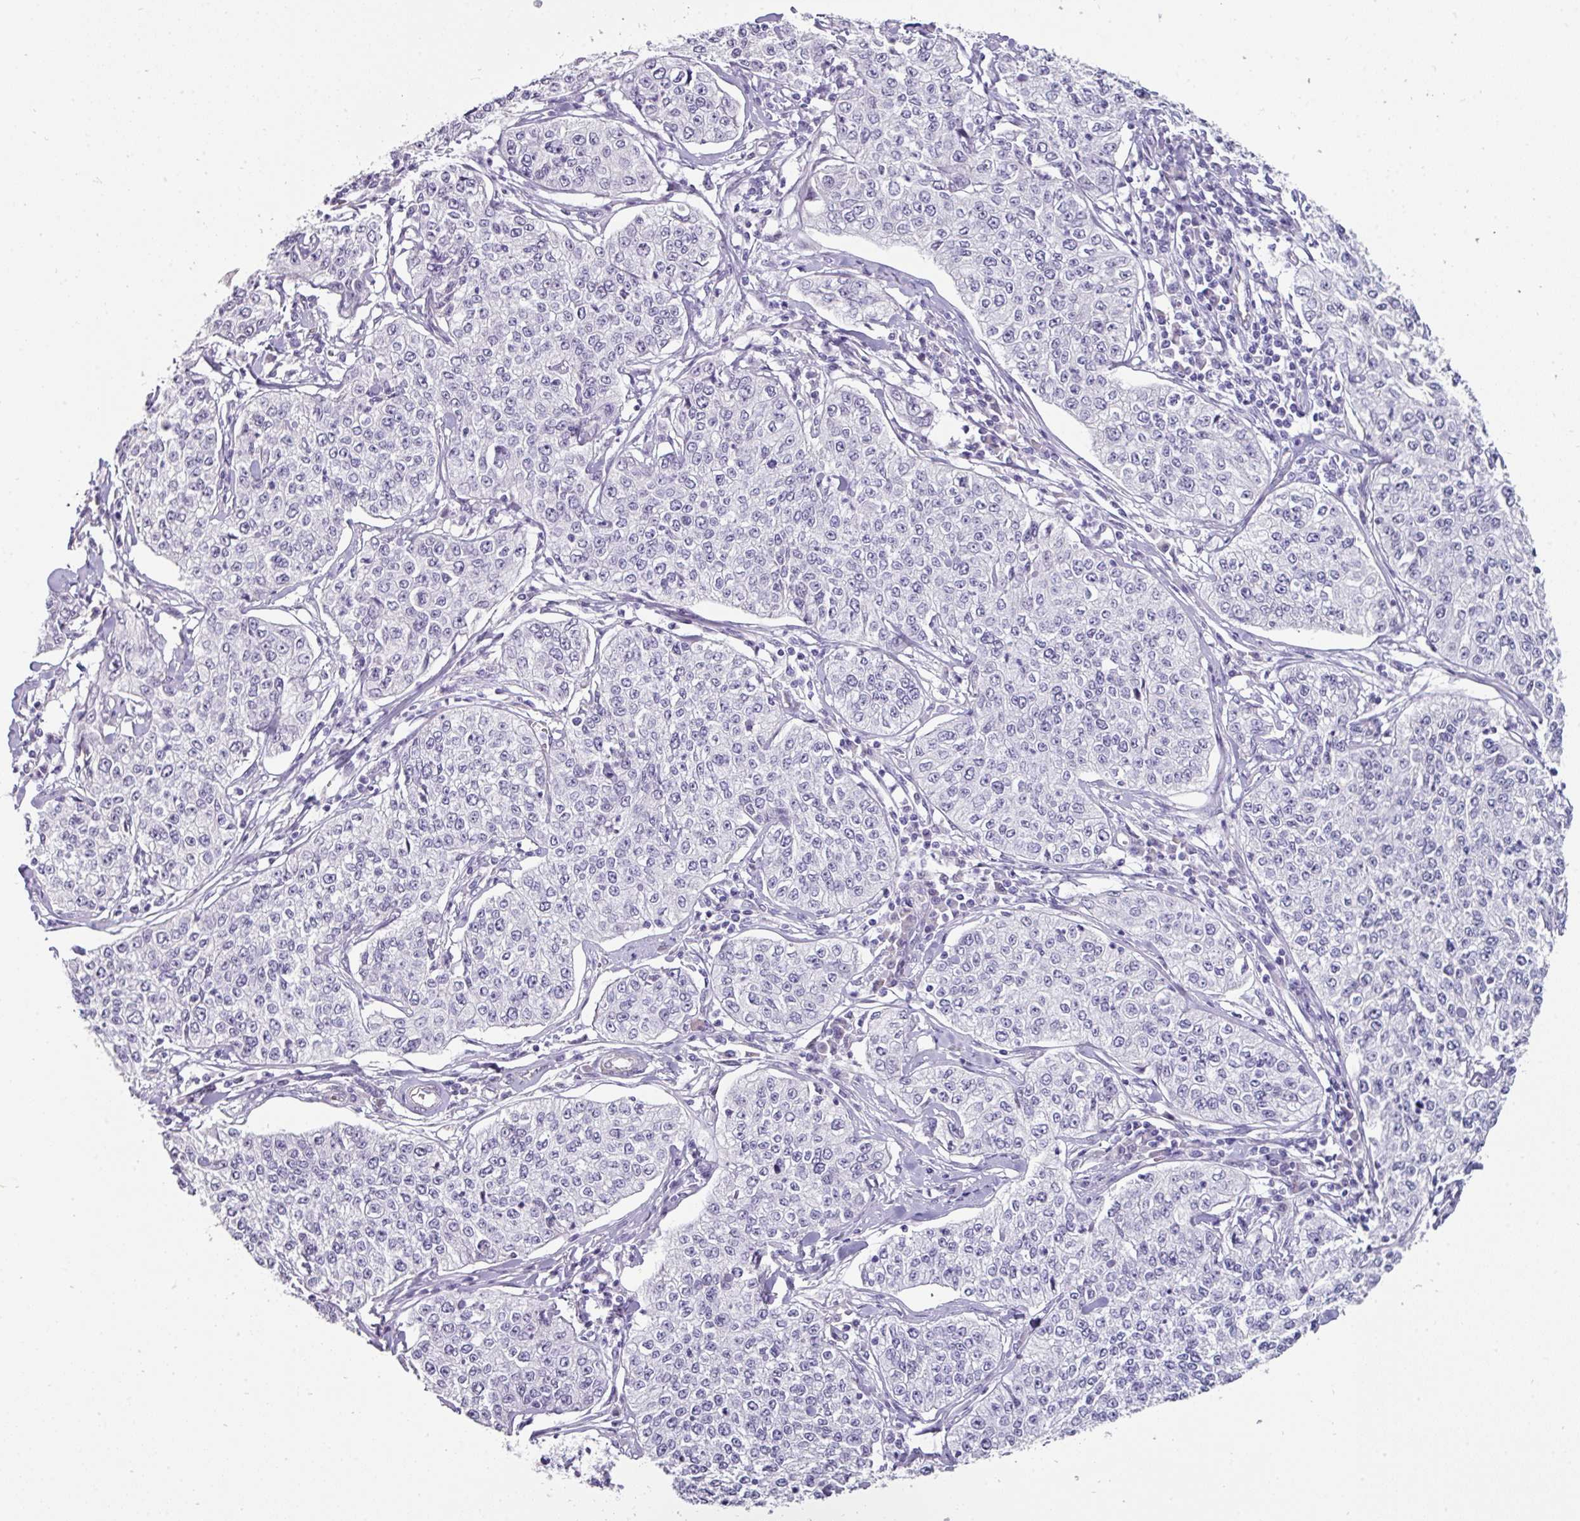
{"staining": {"intensity": "negative", "quantity": "none", "location": "none"}, "tissue": "cervical cancer", "cell_type": "Tumor cells", "image_type": "cancer", "snomed": [{"axis": "morphology", "description": "Squamous cell carcinoma, NOS"}, {"axis": "topography", "description": "Cervix"}], "caption": "A high-resolution micrograph shows immunohistochemistry (IHC) staining of cervical cancer (squamous cell carcinoma), which demonstrates no significant positivity in tumor cells.", "gene": "EYA3", "patient": {"sex": "female", "age": 35}}